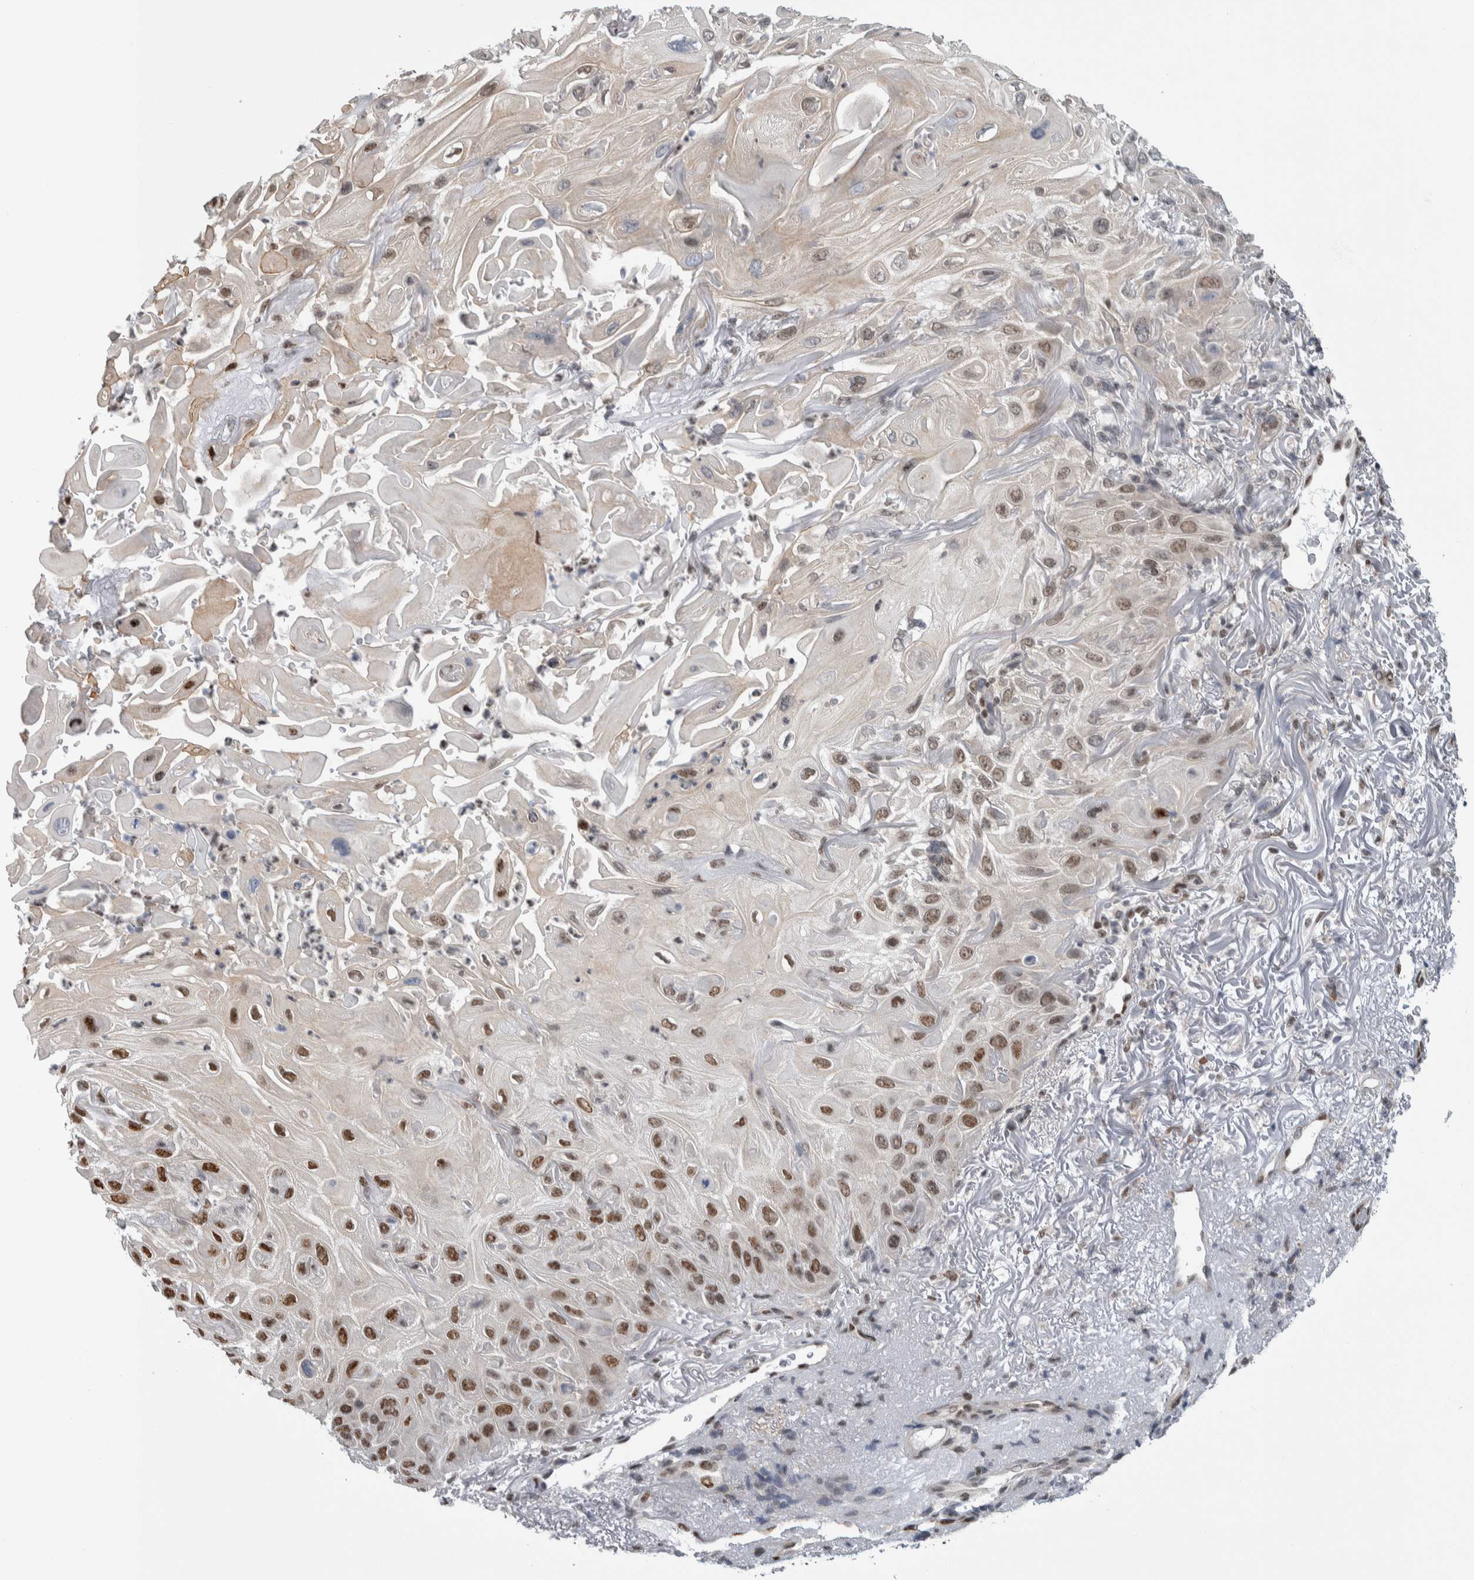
{"staining": {"intensity": "strong", "quantity": "<25%", "location": "nuclear"}, "tissue": "skin cancer", "cell_type": "Tumor cells", "image_type": "cancer", "snomed": [{"axis": "morphology", "description": "Squamous cell carcinoma, NOS"}, {"axis": "topography", "description": "Skin"}], "caption": "An IHC micrograph of neoplastic tissue is shown. Protein staining in brown highlights strong nuclear positivity in skin squamous cell carcinoma within tumor cells.", "gene": "TAX1BP1", "patient": {"sex": "female", "age": 77}}